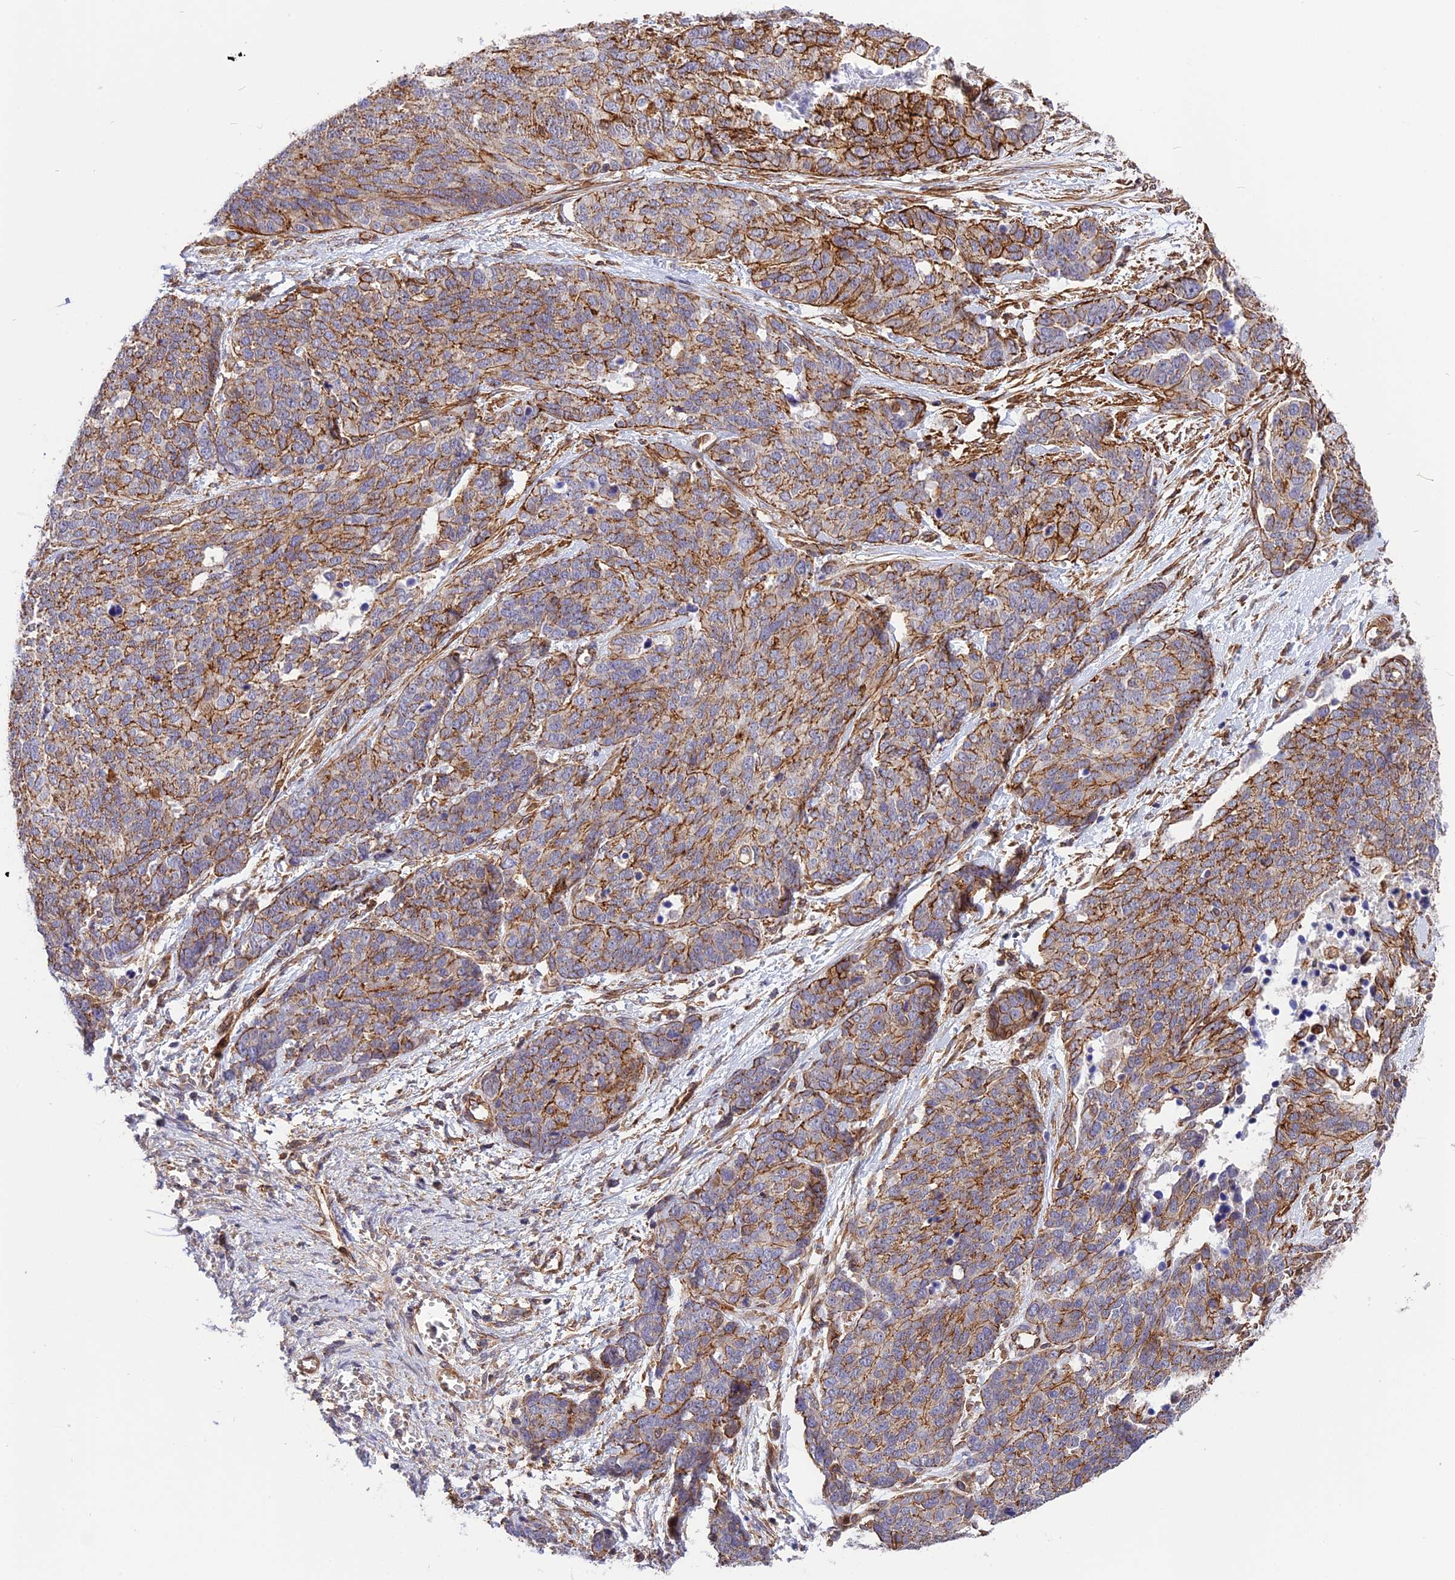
{"staining": {"intensity": "moderate", "quantity": ">75%", "location": "cytoplasmic/membranous"}, "tissue": "ovarian cancer", "cell_type": "Tumor cells", "image_type": "cancer", "snomed": [{"axis": "morphology", "description": "Cystadenocarcinoma, serous, NOS"}, {"axis": "topography", "description": "Ovary"}], "caption": "The immunohistochemical stain shows moderate cytoplasmic/membranous expression in tumor cells of ovarian cancer tissue.", "gene": "R3HDM4", "patient": {"sex": "female", "age": 44}}